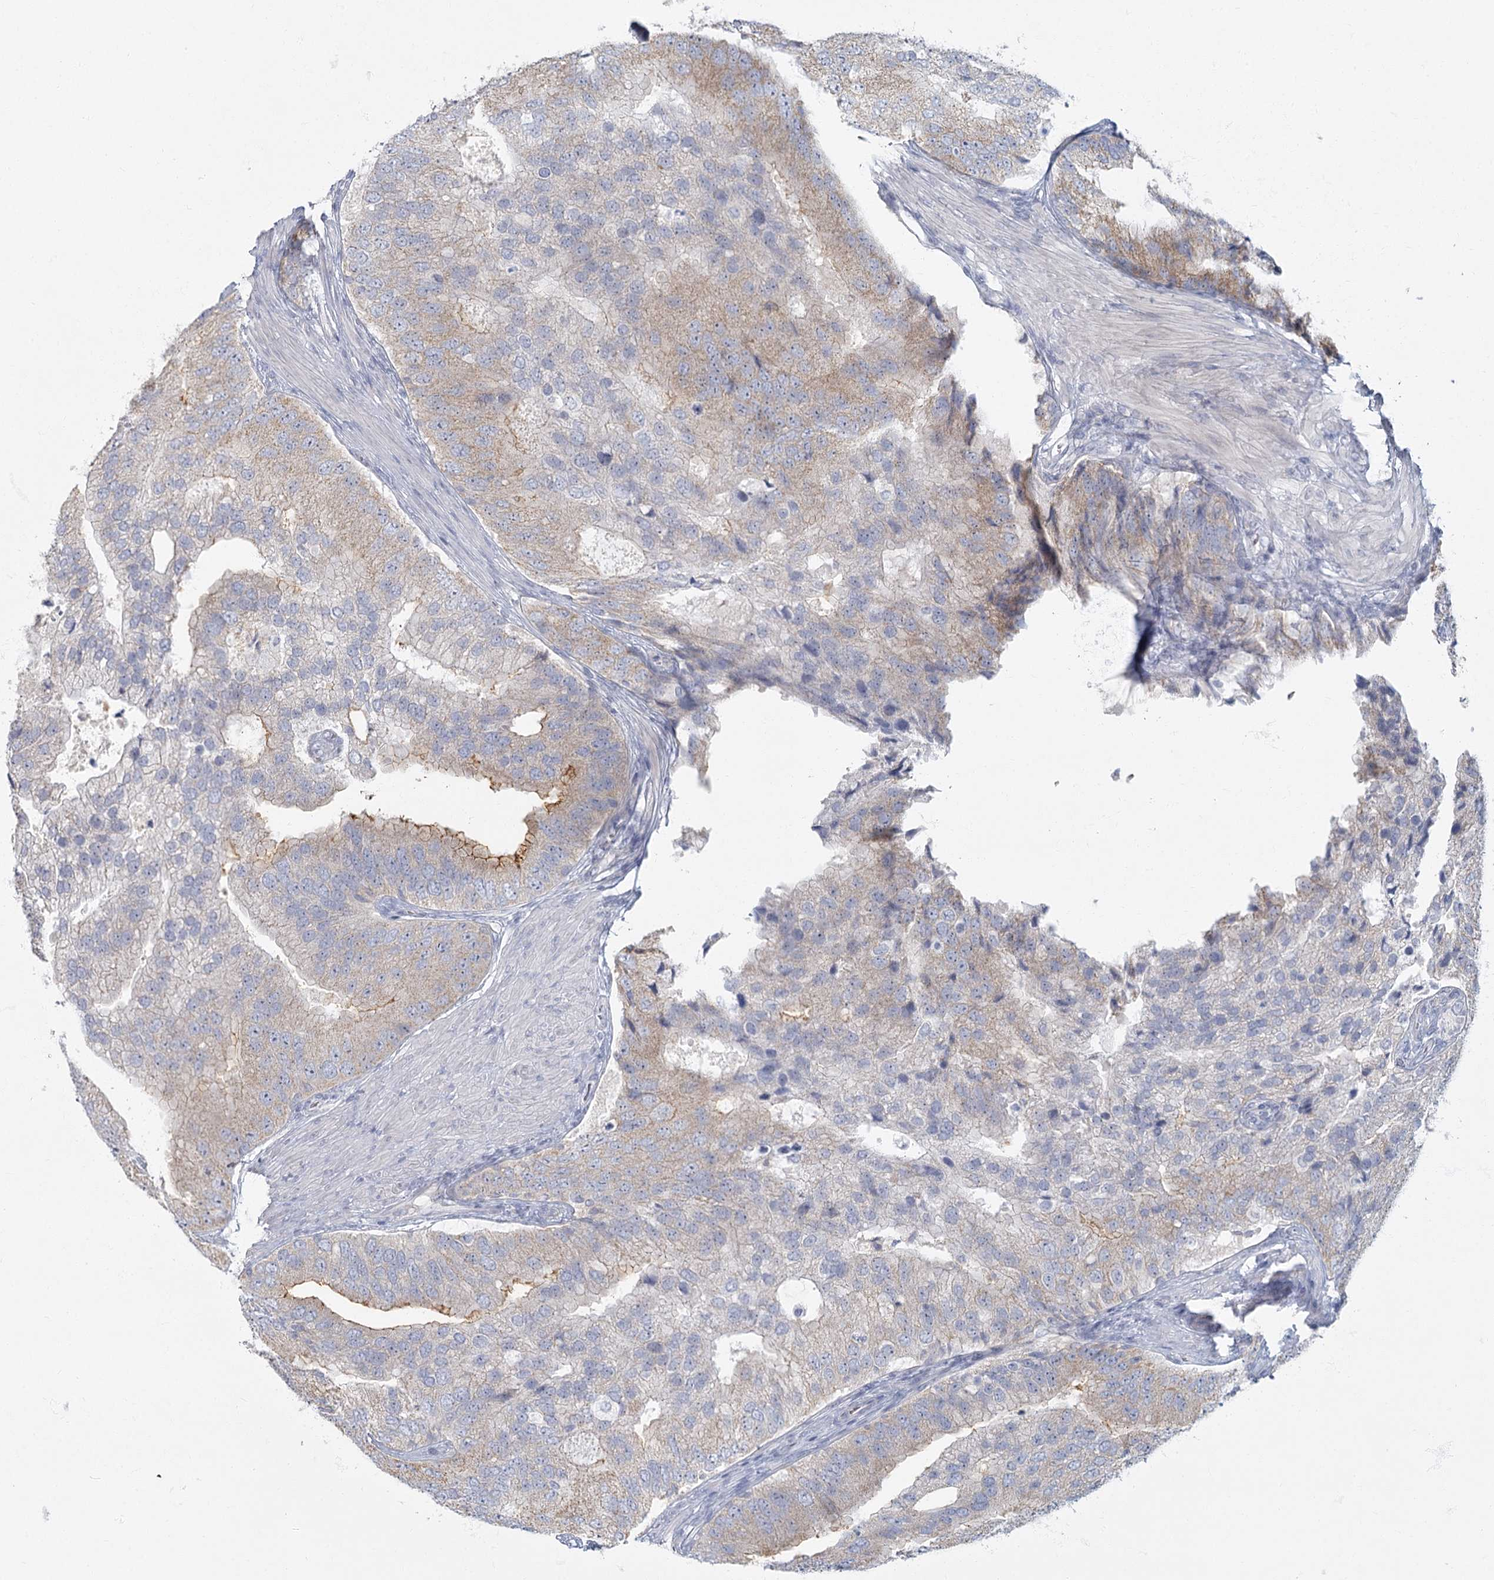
{"staining": {"intensity": "moderate", "quantity": "<25%", "location": "cytoplasmic/membranous"}, "tissue": "prostate cancer", "cell_type": "Tumor cells", "image_type": "cancer", "snomed": [{"axis": "morphology", "description": "Adenocarcinoma, High grade"}, {"axis": "topography", "description": "Prostate"}], "caption": "There is low levels of moderate cytoplasmic/membranous positivity in tumor cells of prostate cancer (high-grade adenocarcinoma), as demonstrated by immunohistochemical staining (brown color).", "gene": "FAM110C", "patient": {"sex": "male", "age": 70}}